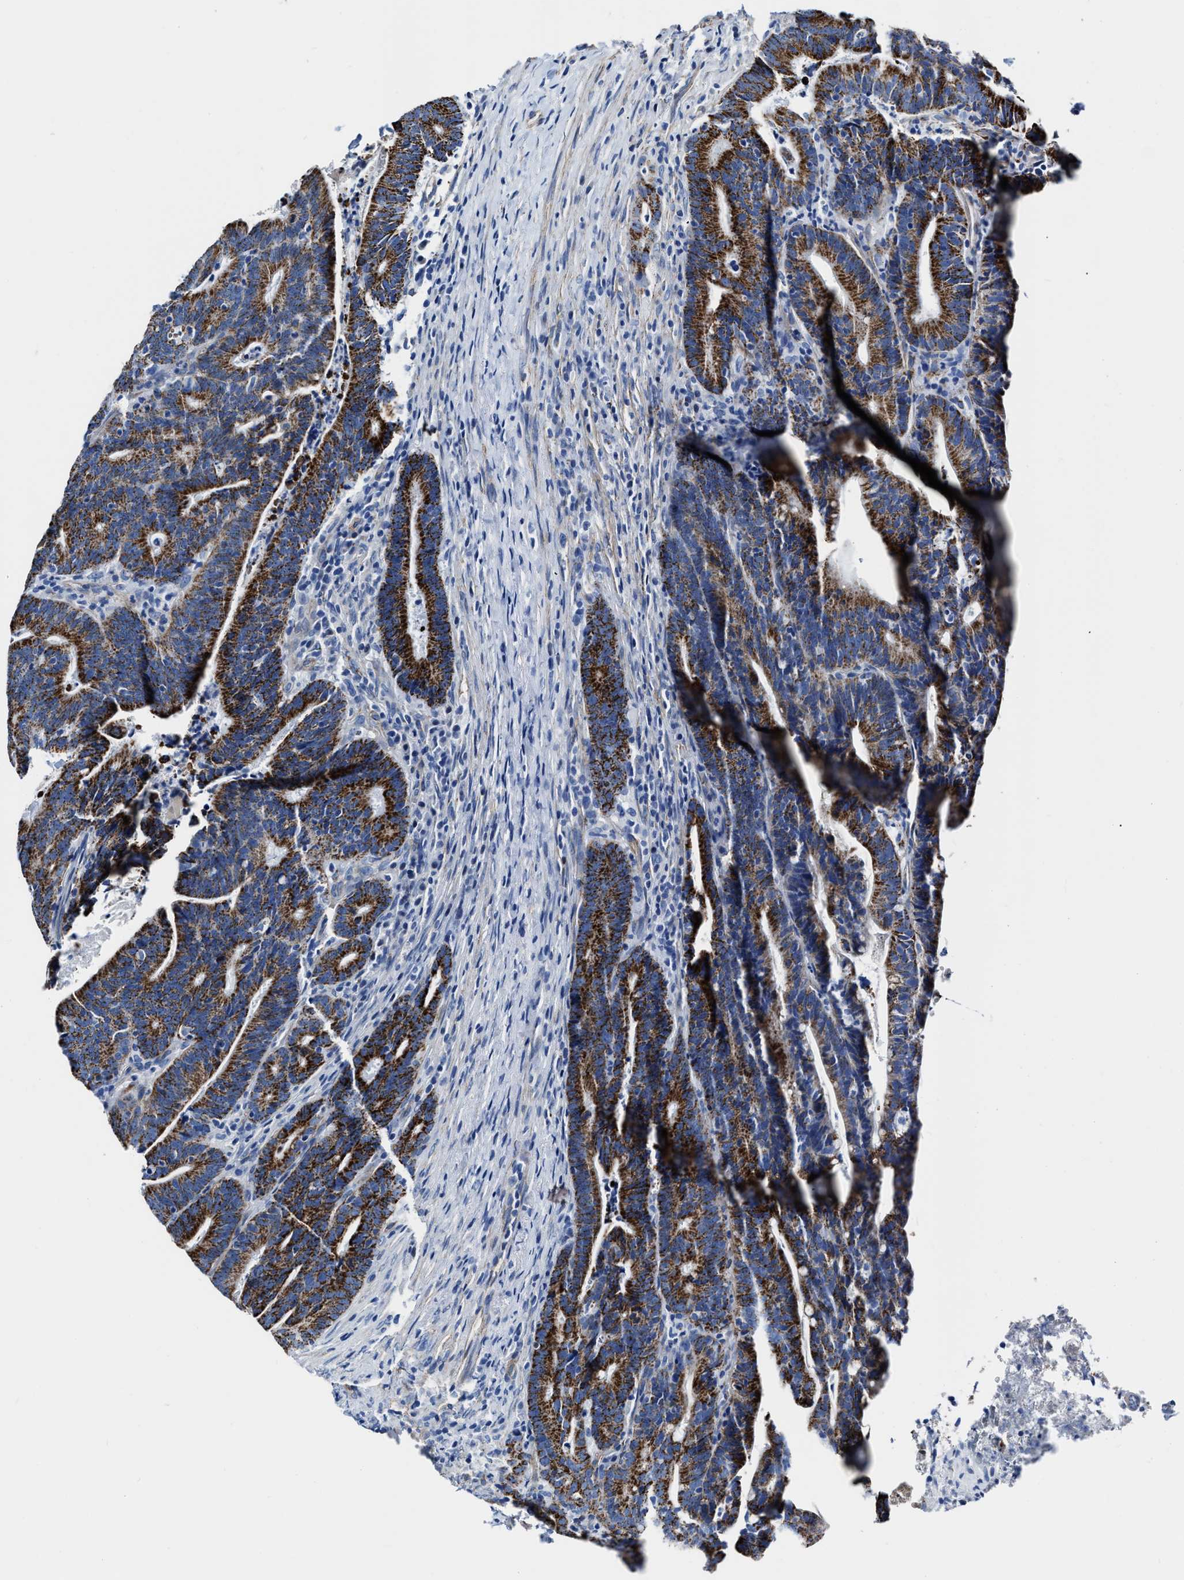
{"staining": {"intensity": "strong", "quantity": ">75%", "location": "cytoplasmic/membranous"}, "tissue": "colorectal cancer", "cell_type": "Tumor cells", "image_type": "cancer", "snomed": [{"axis": "morphology", "description": "Adenocarcinoma, NOS"}, {"axis": "topography", "description": "Colon"}], "caption": "Adenocarcinoma (colorectal) stained for a protein (brown) shows strong cytoplasmic/membranous positive expression in about >75% of tumor cells.", "gene": "KCNMB3", "patient": {"sex": "female", "age": 66}}